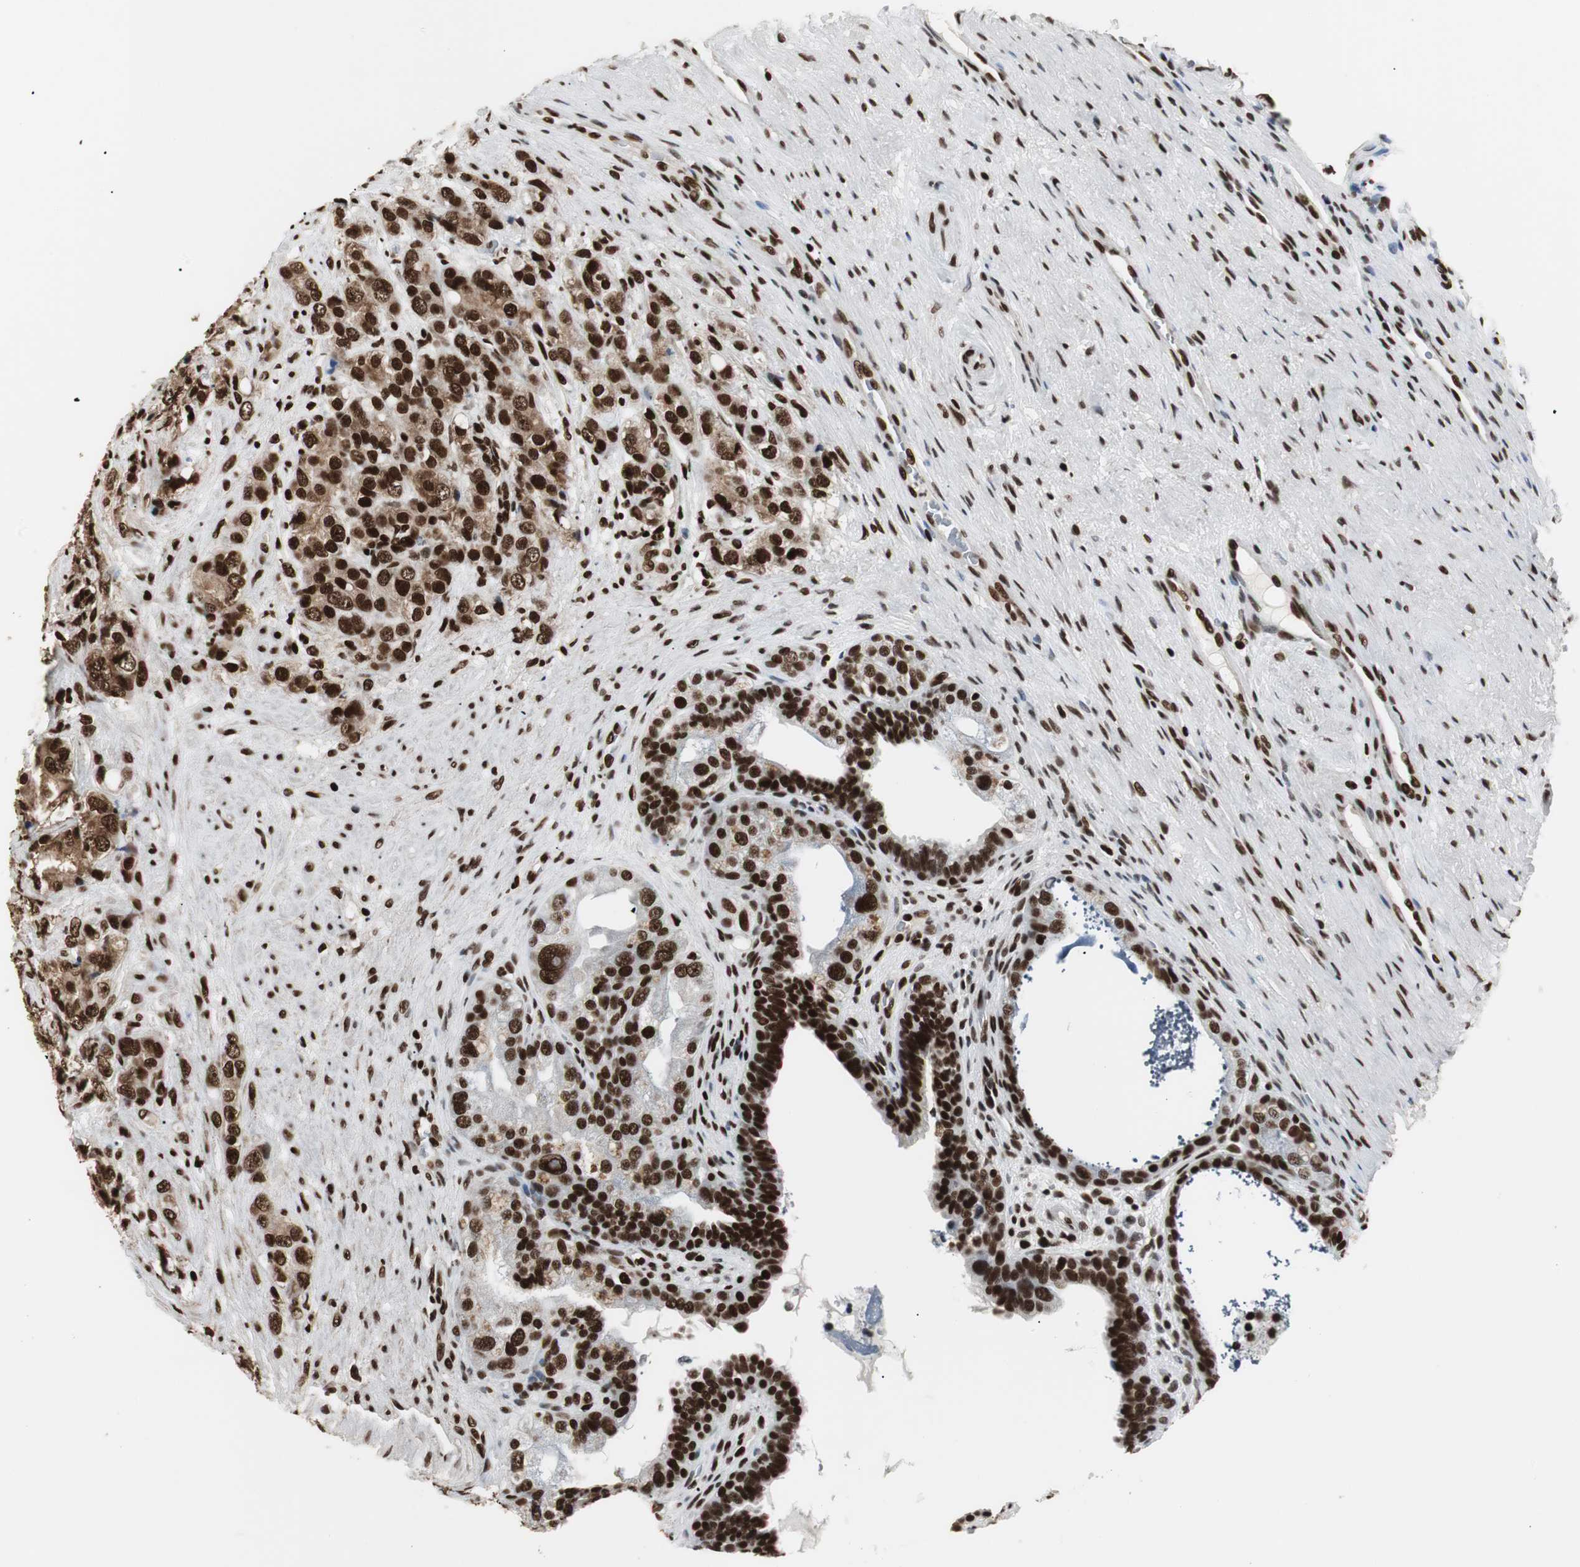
{"staining": {"intensity": "strong", "quantity": ">75%", "location": "cytoplasmic/membranous,nuclear"}, "tissue": "prostate cancer", "cell_type": "Tumor cells", "image_type": "cancer", "snomed": [{"axis": "morphology", "description": "Adenocarcinoma, High grade"}, {"axis": "topography", "description": "Prostate"}], "caption": "Strong cytoplasmic/membranous and nuclear staining for a protein is present in about >75% of tumor cells of adenocarcinoma (high-grade) (prostate) using IHC.", "gene": "MTA2", "patient": {"sex": "male", "age": 68}}